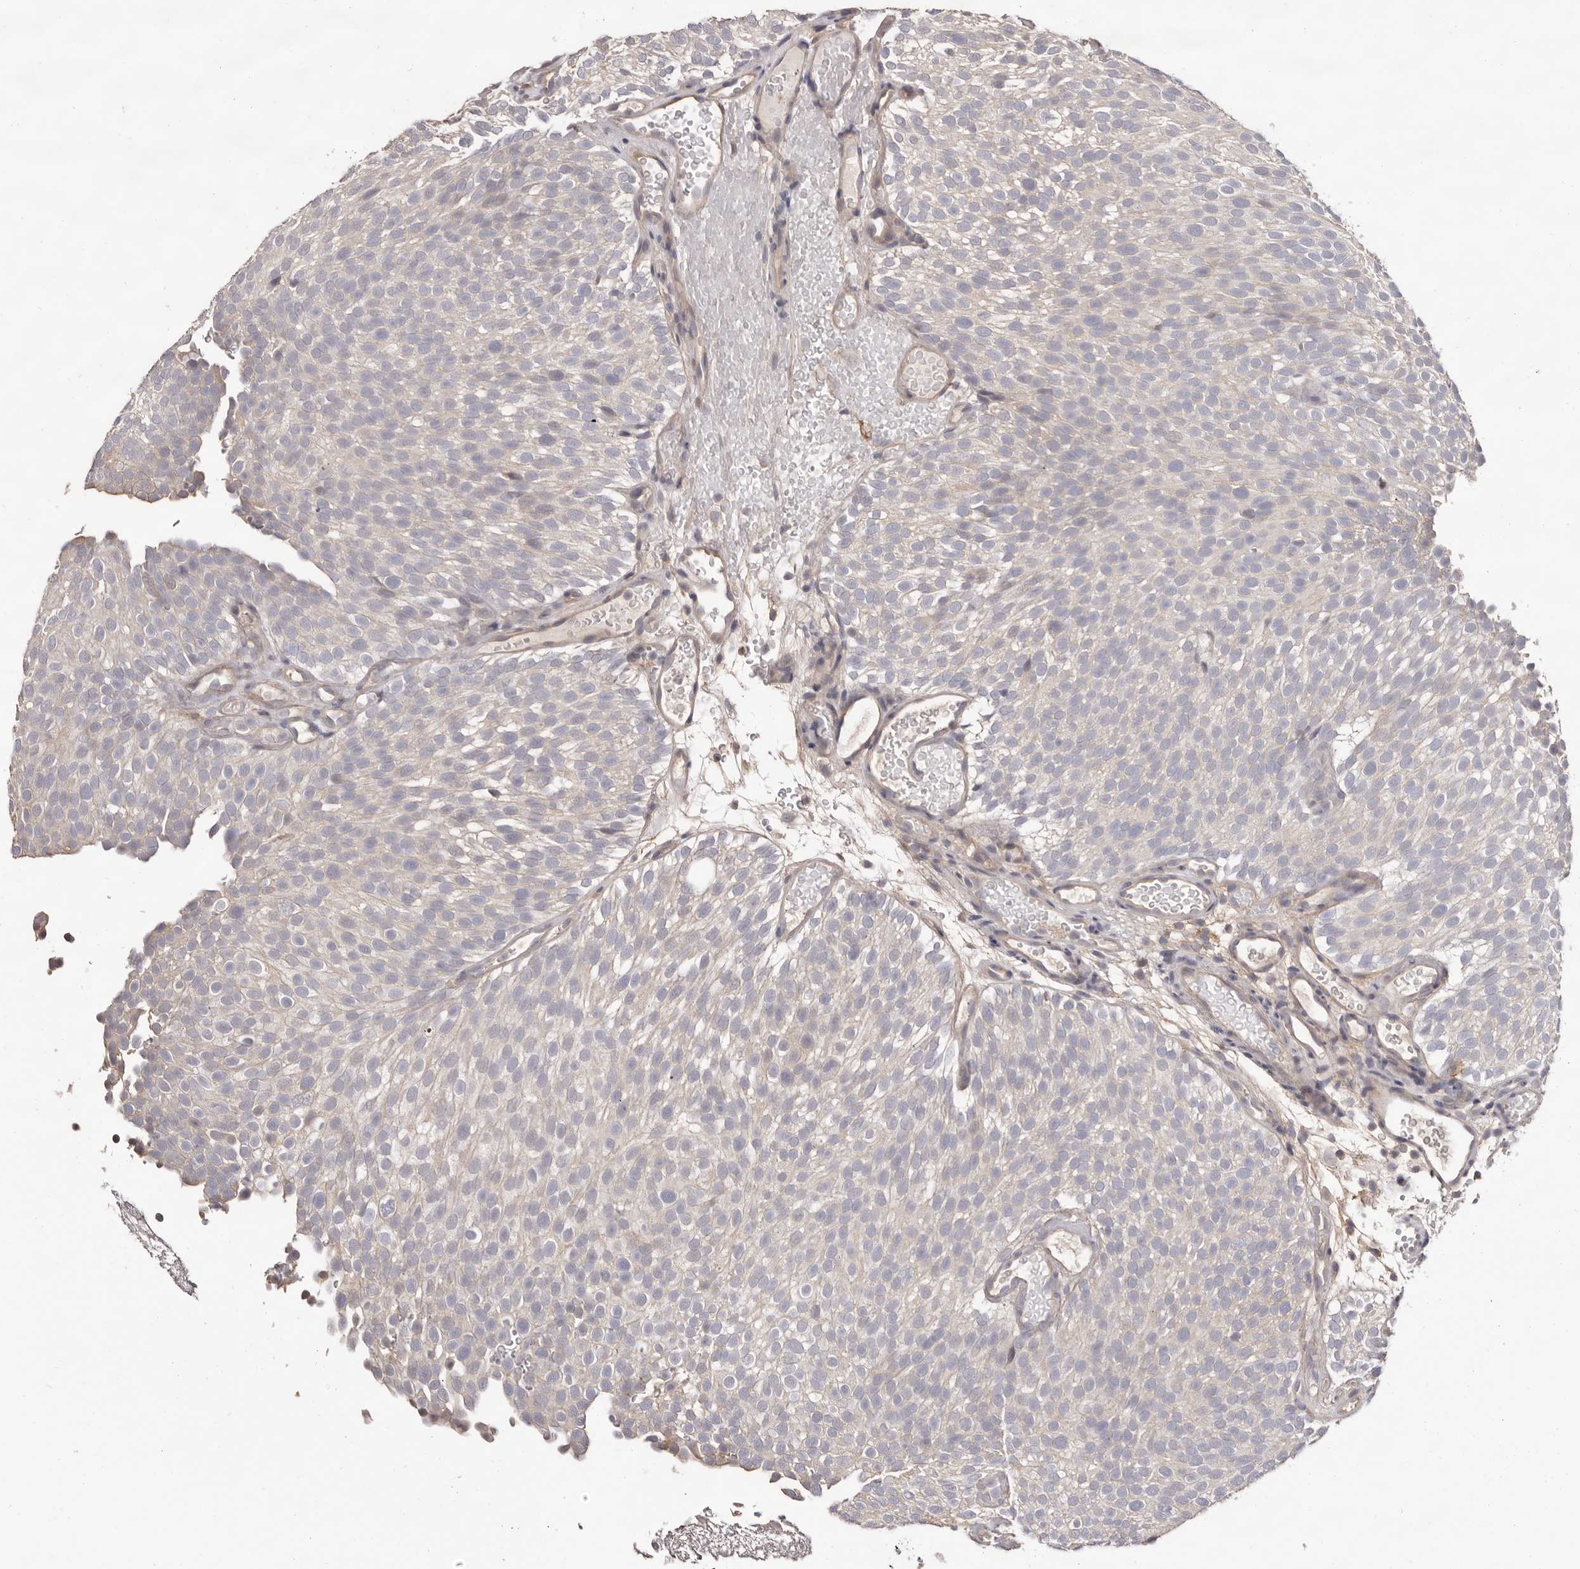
{"staining": {"intensity": "negative", "quantity": "none", "location": "none"}, "tissue": "urothelial cancer", "cell_type": "Tumor cells", "image_type": "cancer", "snomed": [{"axis": "morphology", "description": "Urothelial carcinoma, Low grade"}, {"axis": "topography", "description": "Urinary bladder"}], "caption": "Tumor cells show no significant staining in urothelial carcinoma (low-grade).", "gene": "MMACHC", "patient": {"sex": "male", "age": 78}}